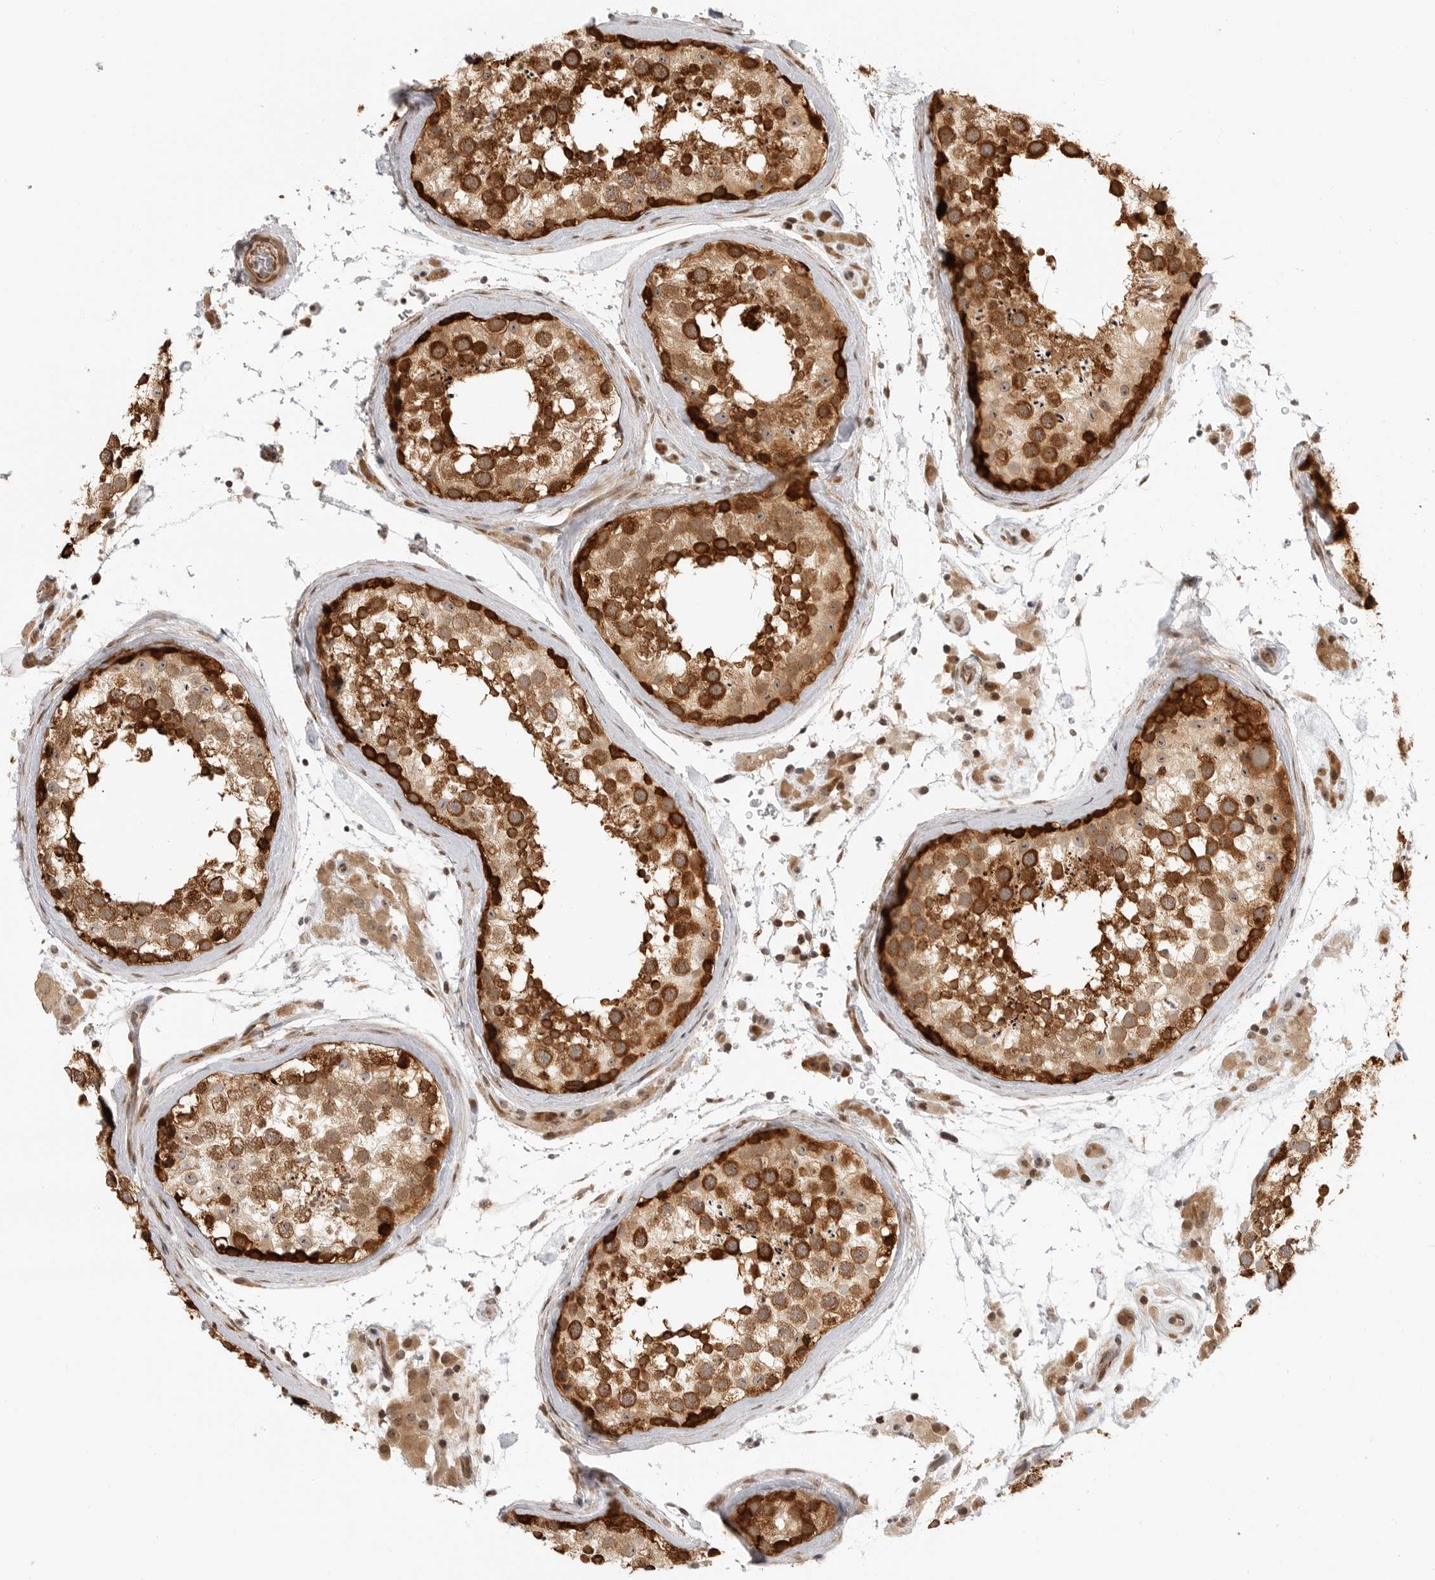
{"staining": {"intensity": "strong", "quantity": ">75%", "location": "cytoplasmic/membranous"}, "tissue": "testis", "cell_type": "Cells in seminiferous ducts", "image_type": "normal", "snomed": [{"axis": "morphology", "description": "Normal tissue, NOS"}, {"axis": "topography", "description": "Testis"}], "caption": "Protein expression analysis of benign testis exhibits strong cytoplasmic/membranous expression in approximately >75% of cells in seminiferous ducts. The staining was performed using DAB to visualize the protein expression in brown, while the nuclei were stained in blue with hematoxylin (Magnification: 20x).", "gene": "DSCC1", "patient": {"sex": "male", "age": 46}}